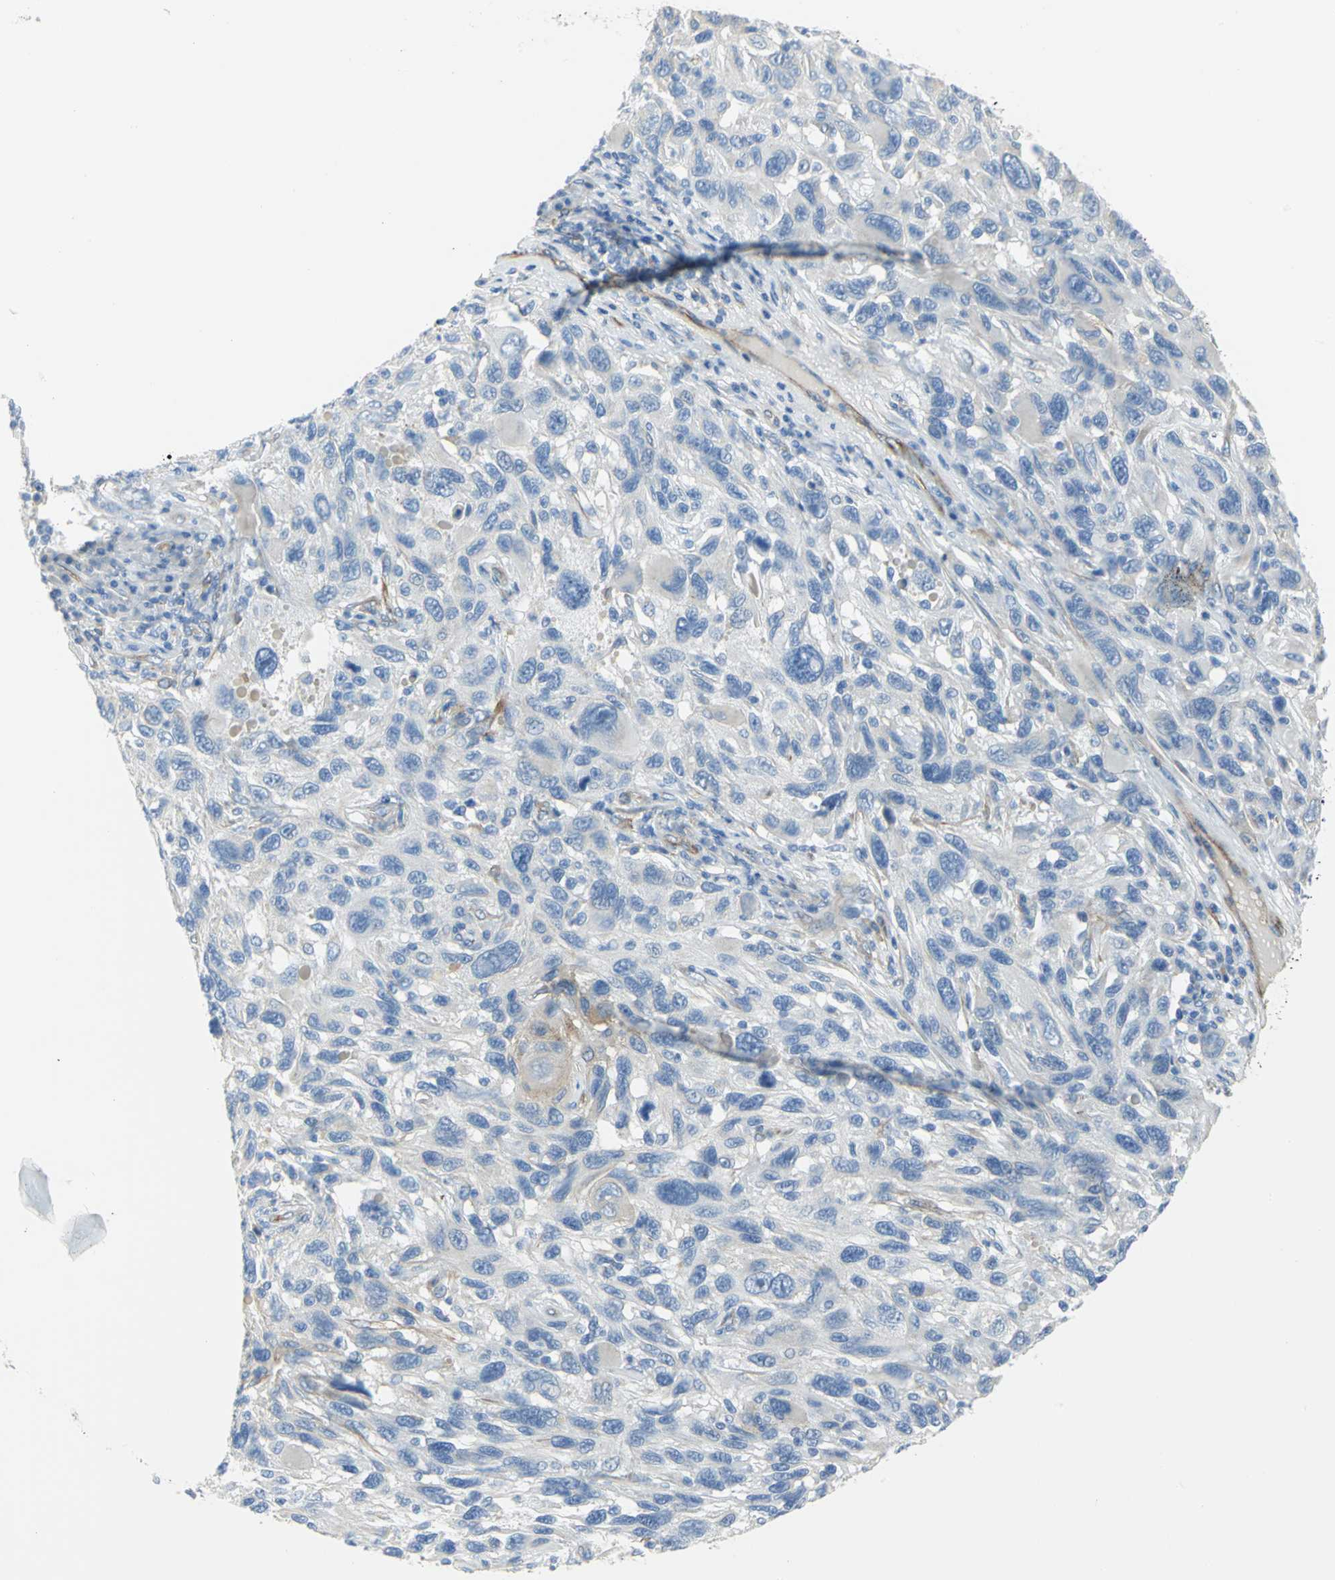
{"staining": {"intensity": "negative", "quantity": "none", "location": "none"}, "tissue": "melanoma", "cell_type": "Tumor cells", "image_type": "cancer", "snomed": [{"axis": "morphology", "description": "Malignant melanoma, NOS"}, {"axis": "topography", "description": "Skin"}], "caption": "A photomicrograph of melanoma stained for a protein shows no brown staining in tumor cells.", "gene": "FLNB", "patient": {"sex": "male", "age": 53}}